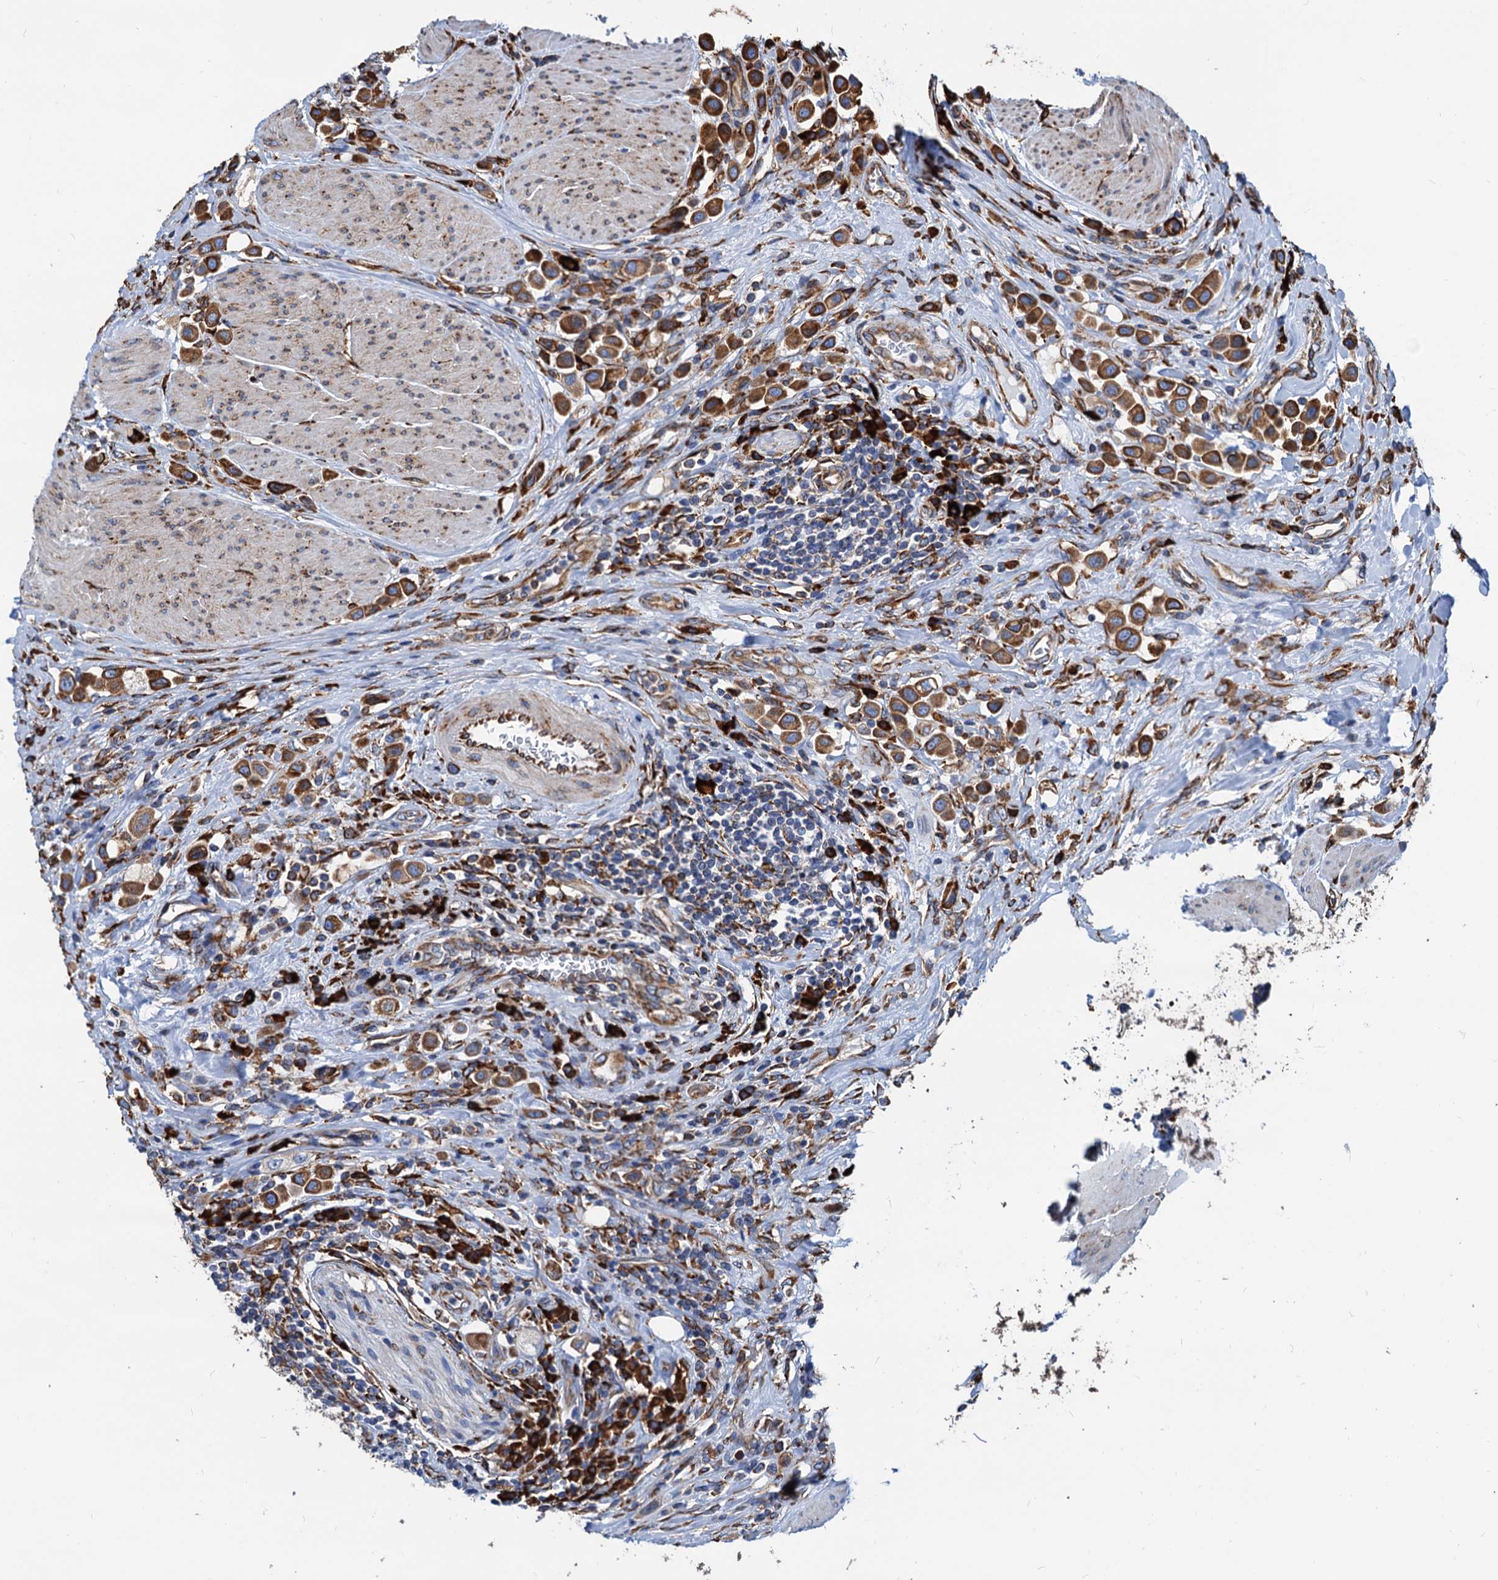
{"staining": {"intensity": "strong", "quantity": ">75%", "location": "cytoplasmic/membranous"}, "tissue": "urothelial cancer", "cell_type": "Tumor cells", "image_type": "cancer", "snomed": [{"axis": "morphology", "description": "Urothelial carcinoma, High grade"}, {"axis": "topography", "description": "Urinary bladder"}], "caption": "This photomicrograph shows immunohistochemistry staining of urothelial cancer, with high strong cytoplasmic/membranous positivity in approximately >75% of tumor cells.", "gene": "HSPA5", "patient": {"sex": "male", "age": 50}}